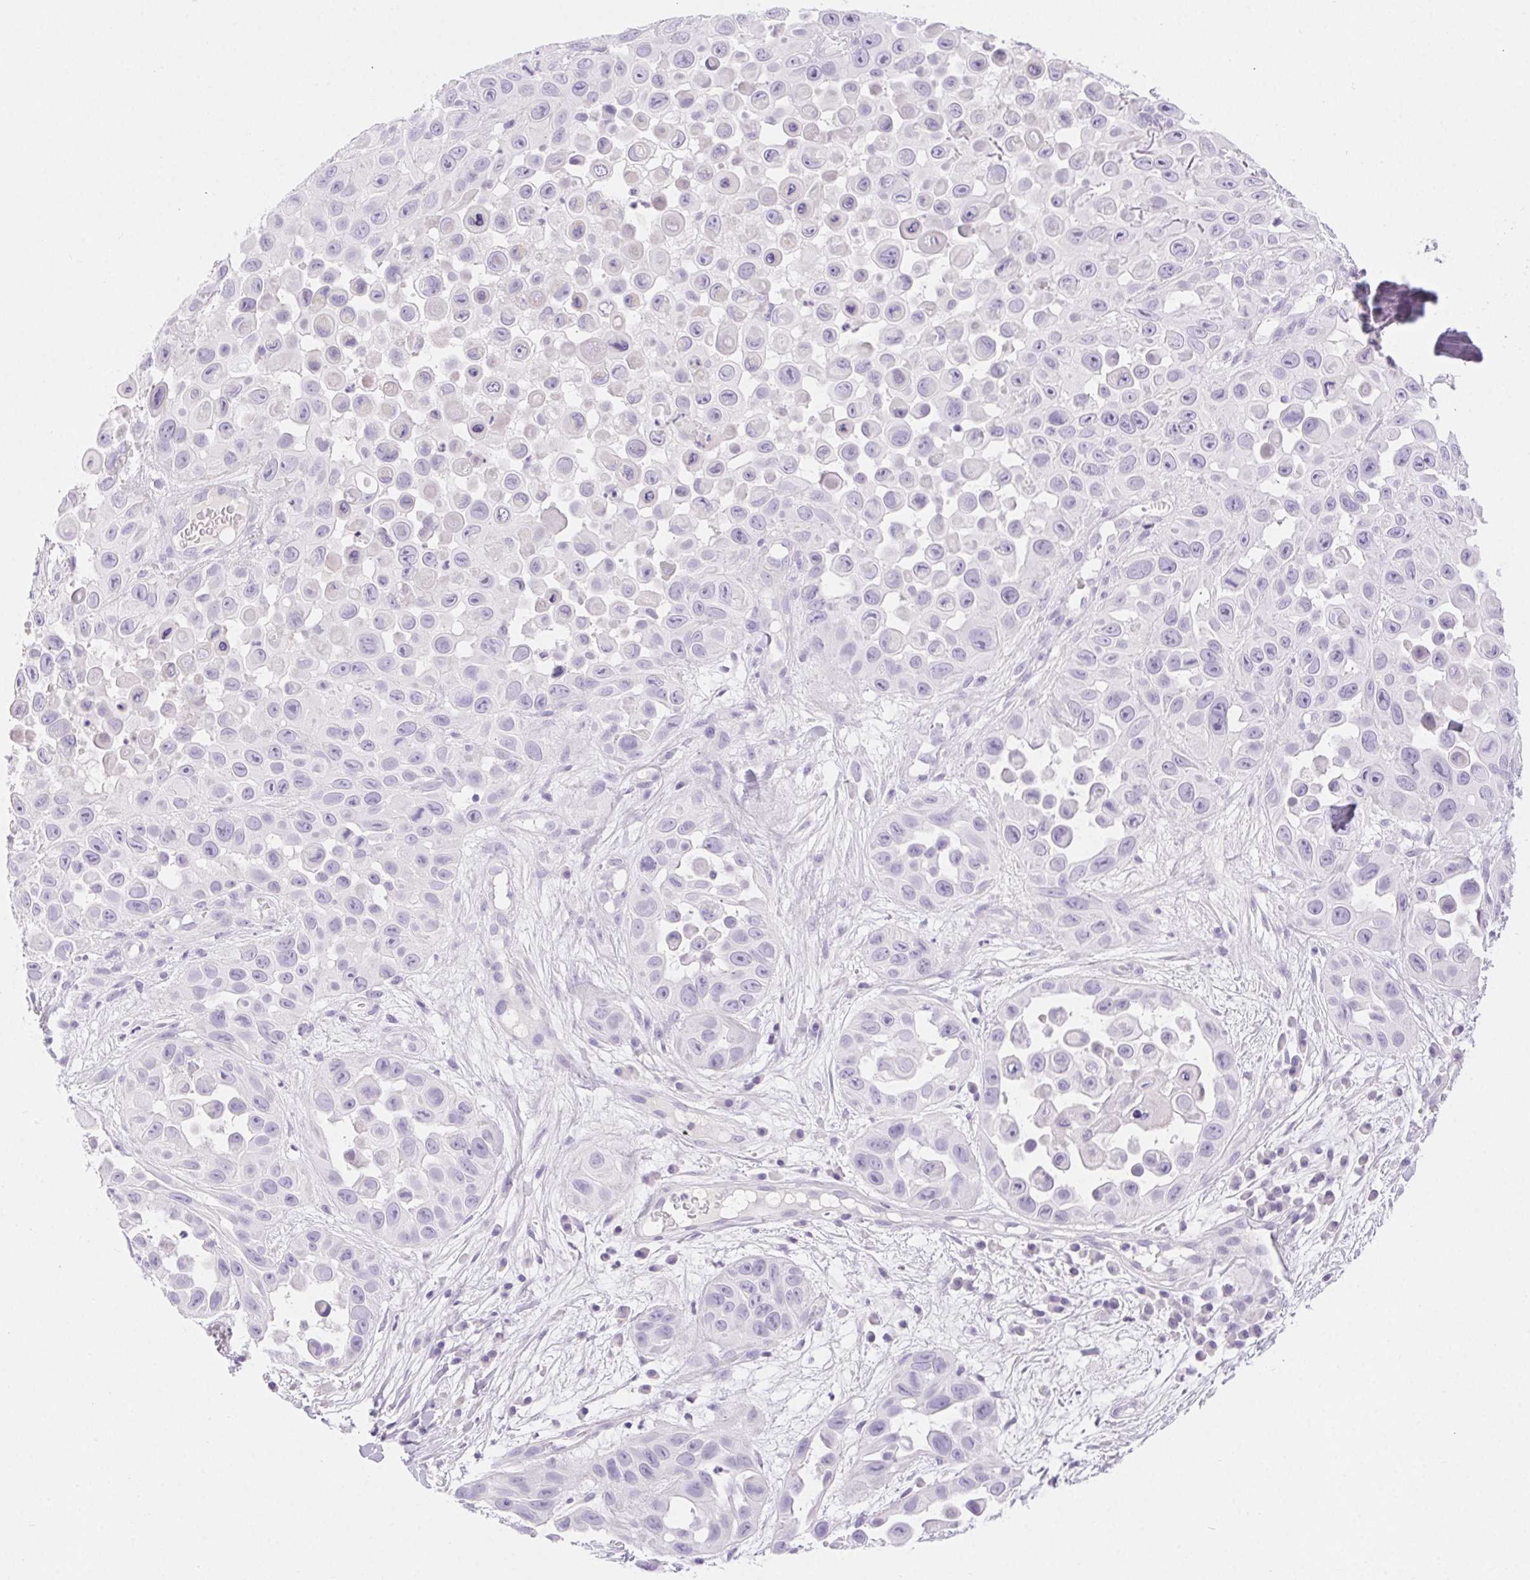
{"staining": {"intensity": "negative", "quantity": "none", "location": "none"}, "tissue": "skin cancer", "cell_type": "Tumor cells", "image_type": "cancer", "snomed": [{"axis": "morphology", "description": "Squamous cell carcinoma, NOS"}, {"axis": "topography", "description": "Skin"}], "caption": "Immunohistochemistry (IHC) of human skin cancer (squamous cell carcinoma) exhibits no positivity in tumor cells.", "gene": "CLDN16", "patient": {"sex": "male", "age": 81}}